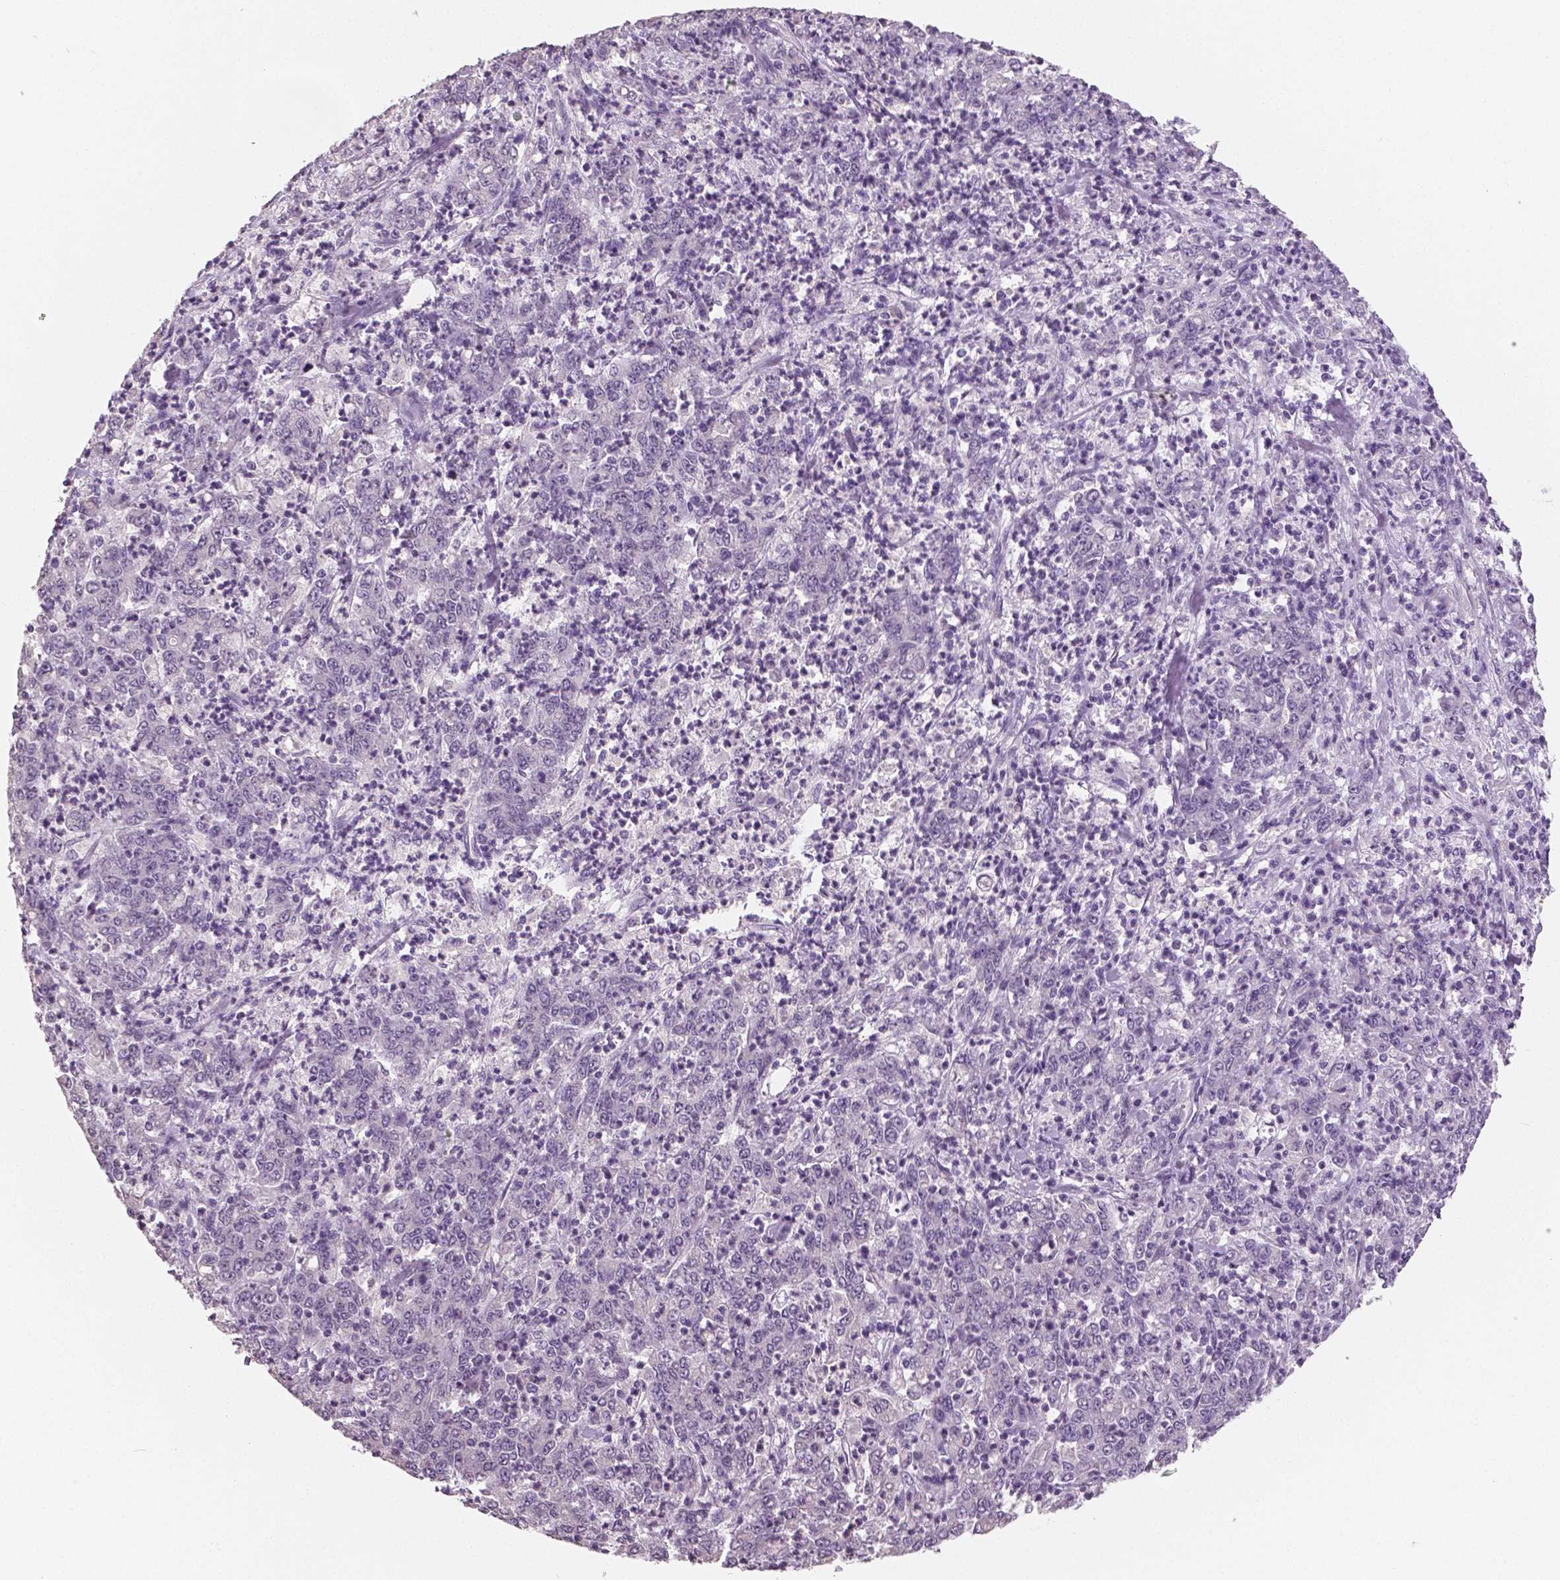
{"staining": {"intensity": "negative", "quantity": "none", "location": "none"}, "tissue": "stomach cancer", "cell_type": "Tumor cells", "image_type": "cancer", "snomed": [{"axis": "morphology", "description": "Adenocarcinoma, NOS"}, {"axis": "topography", "description": "Stomach, lower"}], "caption": "This is an immunohistochemistry histopathology image of human stomach cancer. There is no expression in tumor cells.", "gene": "TSPAN7", "patient": {"sex": "female", "age": 71}}